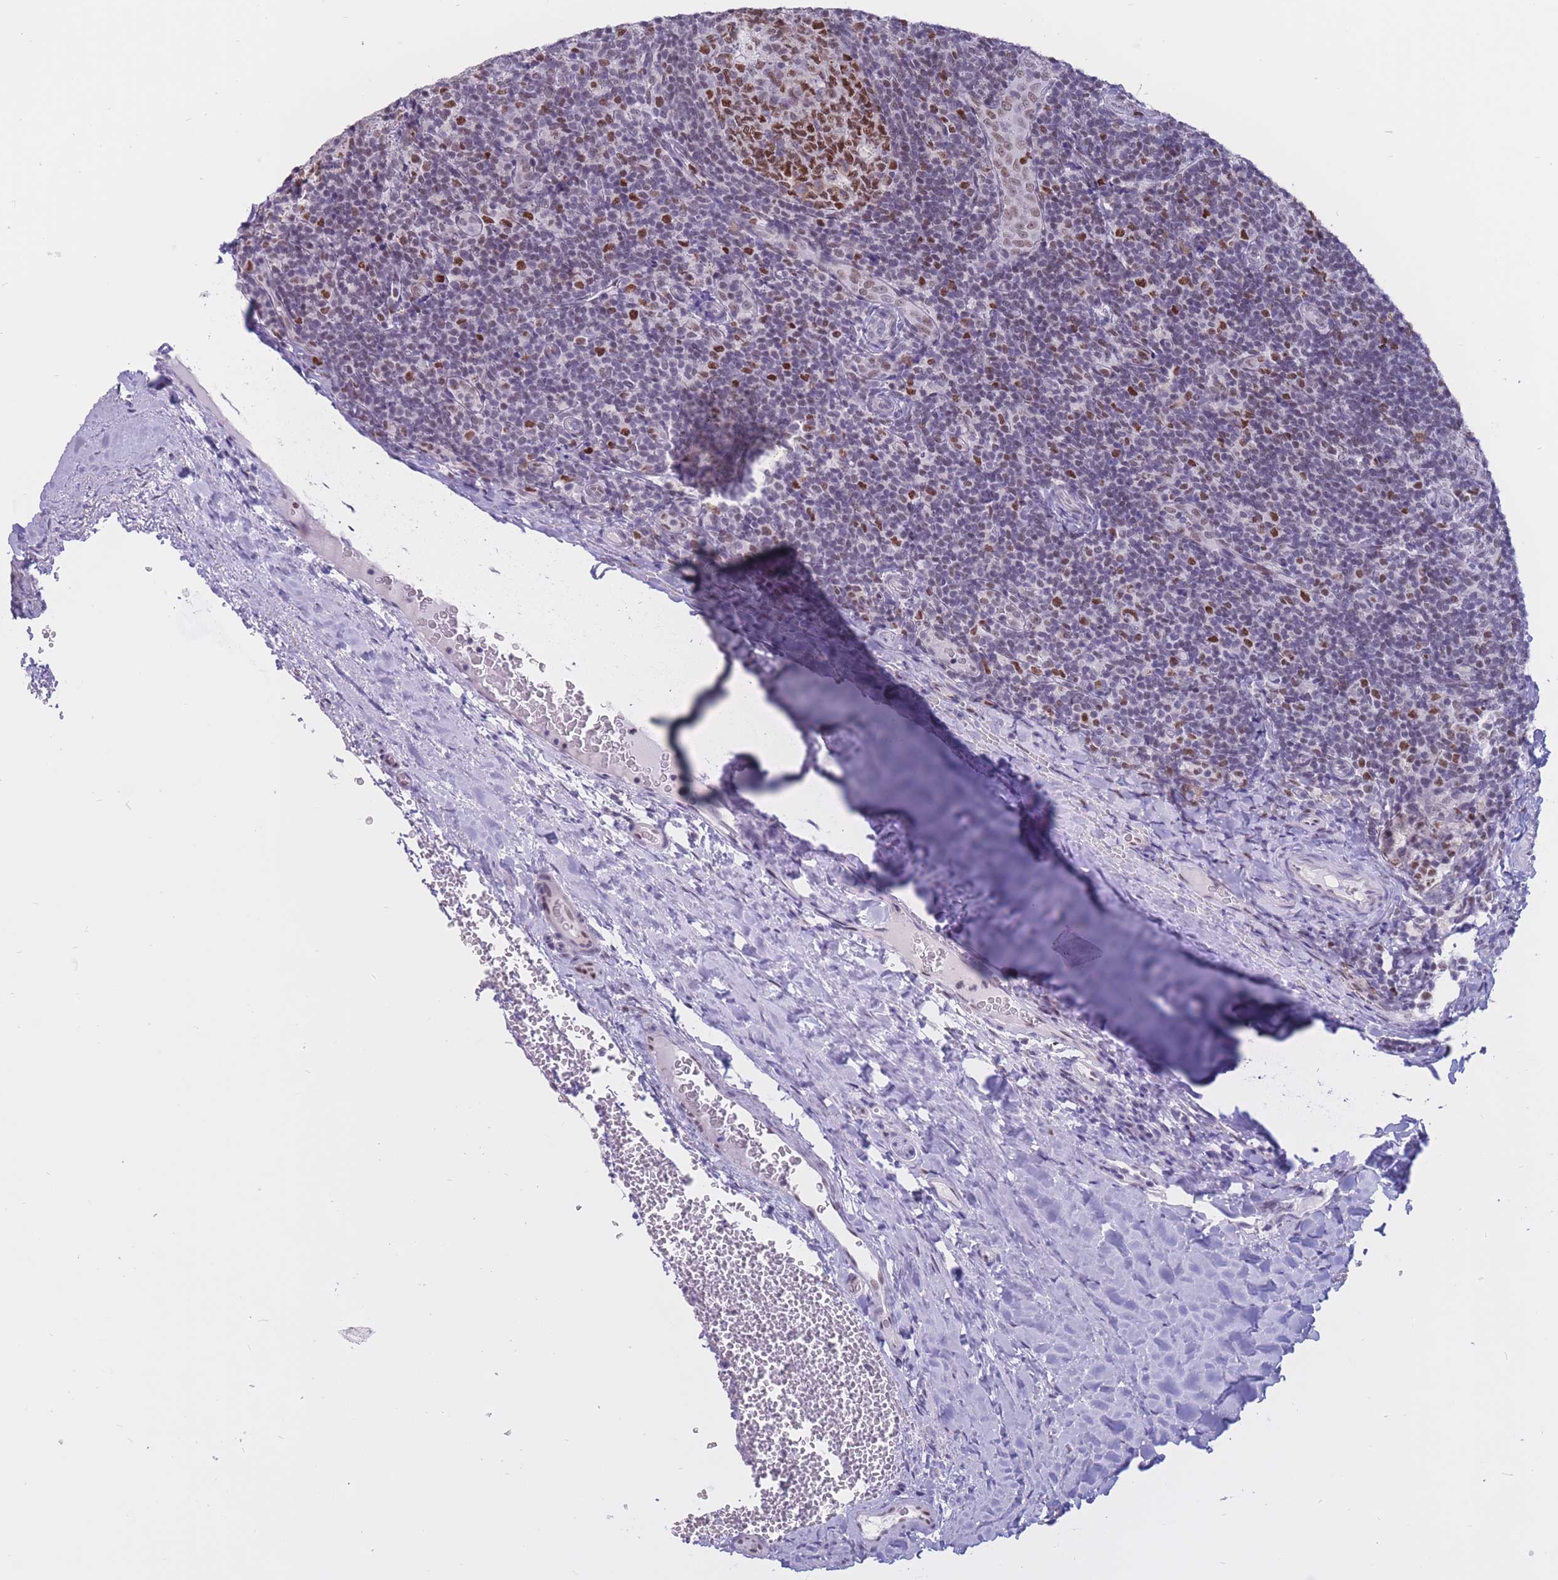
{"staining": {"intensity": "negative", "quantity": "none", "location": "none"}, "tissue": "tonsil", "cell_type": "Germinal center cells", "image_type": "normal", "snomed": [{"axis": "morphology", "description": "Normal tissue, NOS"}, {"axis": "topography", "description": "Tonsil"}], "caption": "This is an IHC micrograph of unremarkable tonsil. There is no positivity in germinal center cells.", "gene": "NASP", "patient": {"sex": "male", "age": 17}}